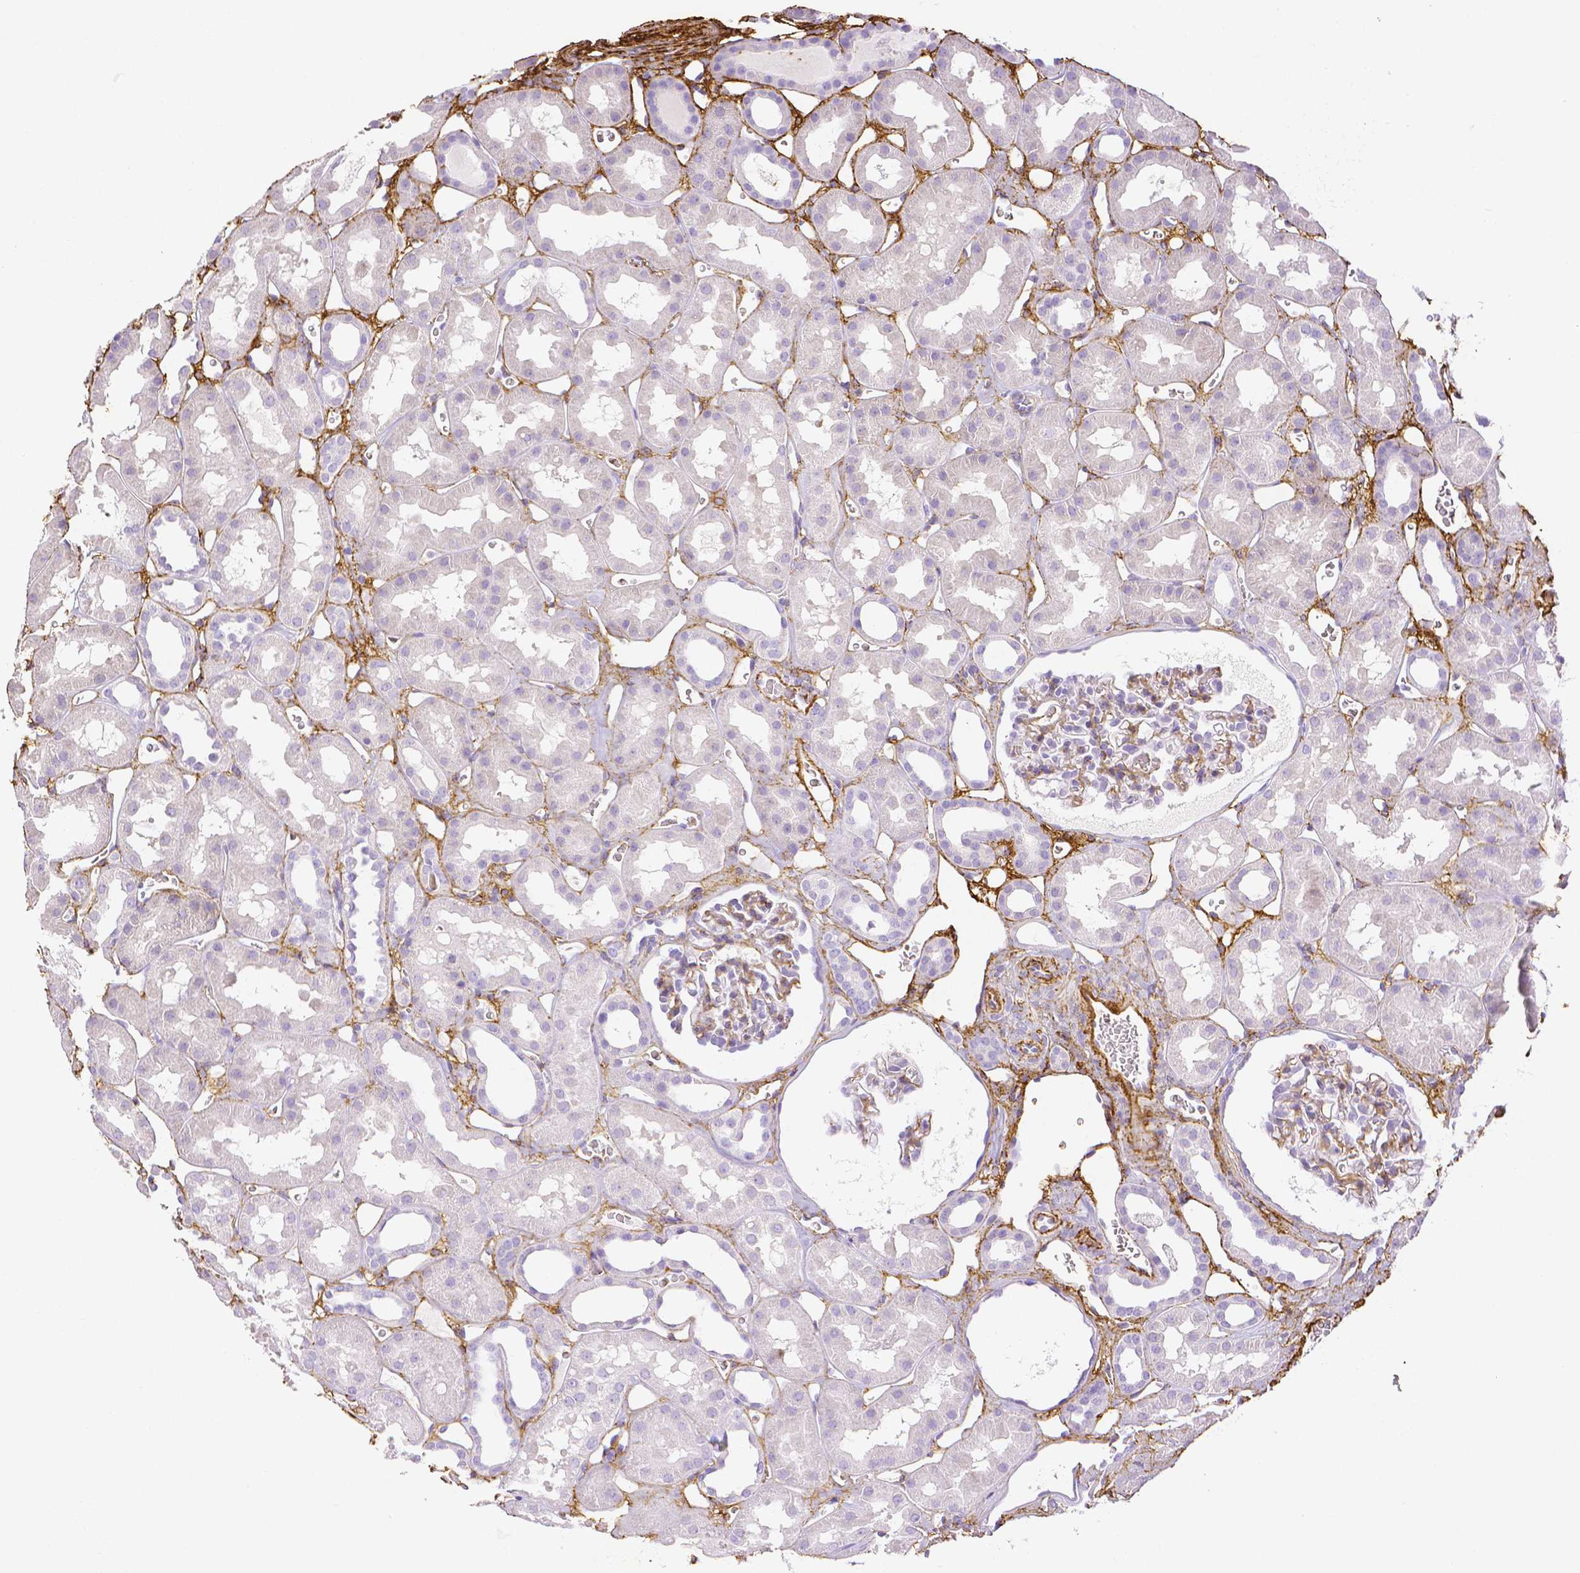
{"staining": {"intensity": "negative", "quantity": "none", "location": "none"}, "tissue": "kidney", "cell_type": "Cells in glomeruli", "image_type": "normal", "snomed": [{"axis": "morphology", "description": "Normal tissue, NOS"}, {"axis": "topography", "description": "Kidney"}], "caption": "Image shows no significant protein positivity in cells in glomeruli of benign kidney. (DAB immunohistochemistry, high magnification).", "gene": "FBN1", "patient": {"sex": "female", "age": 41}}